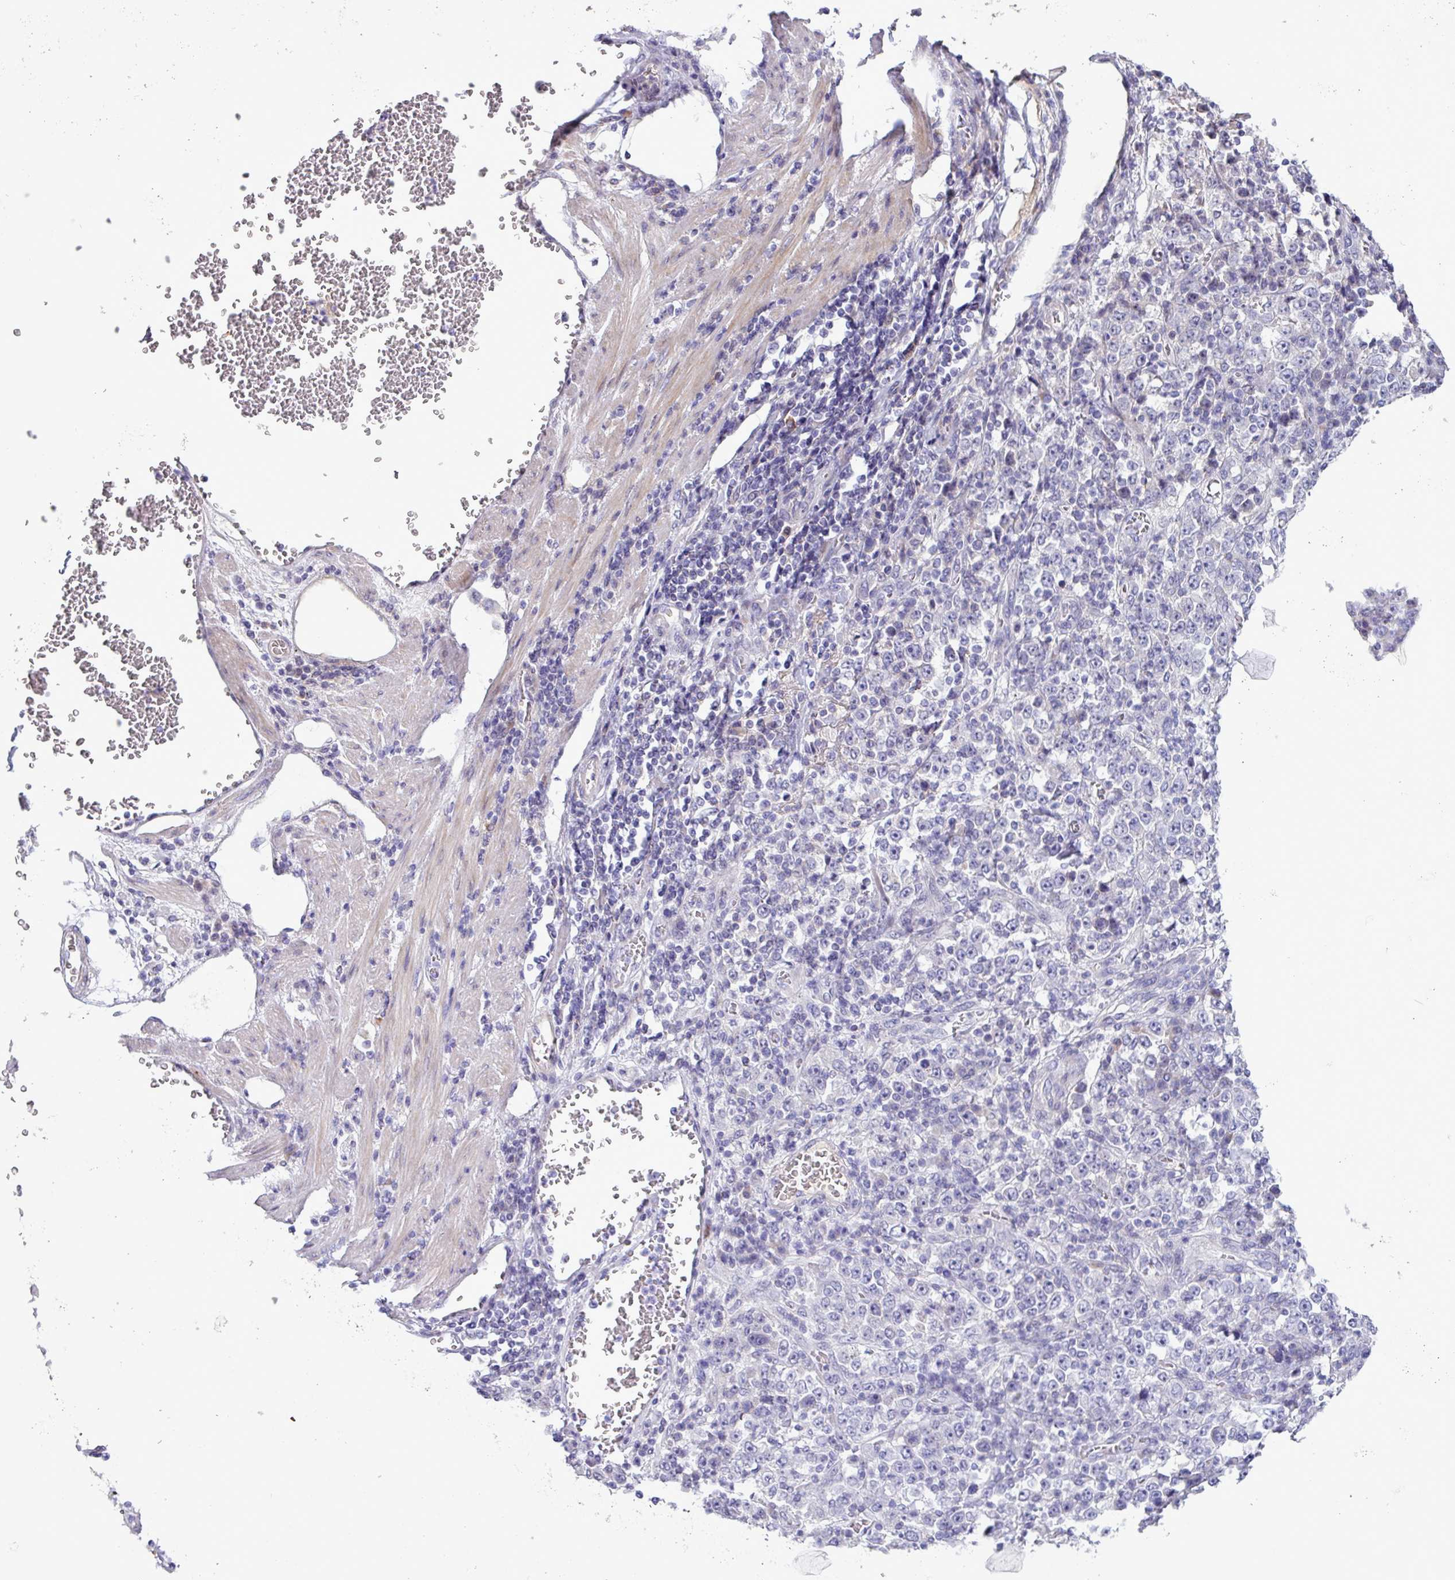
{"staining": {"intensity": "negative", "quantity": "none", "location": "none"}, "tissue": "stomach cancer", "cell_type": "Tumor cells", "image_type": "cancer", "snomed": [{"axis": "morphology", "description": "Normal tissue, NOS"}, {"axis": "morphology", "description": "Adenocarcinoma, NOS"}, {"axis": "topography", "description": "Stomach, upper"}, {"axis": "topography", "description": "Stomach"}], "caption": "High power microscopy photomicrograph of an immunohistochemistry micrograph of stomach cancer (adenocarcinoma), revealing no significant expression in tumor cells.", "gene": "TNFSF12", "patient": {"sex": "male", "age": 59}}